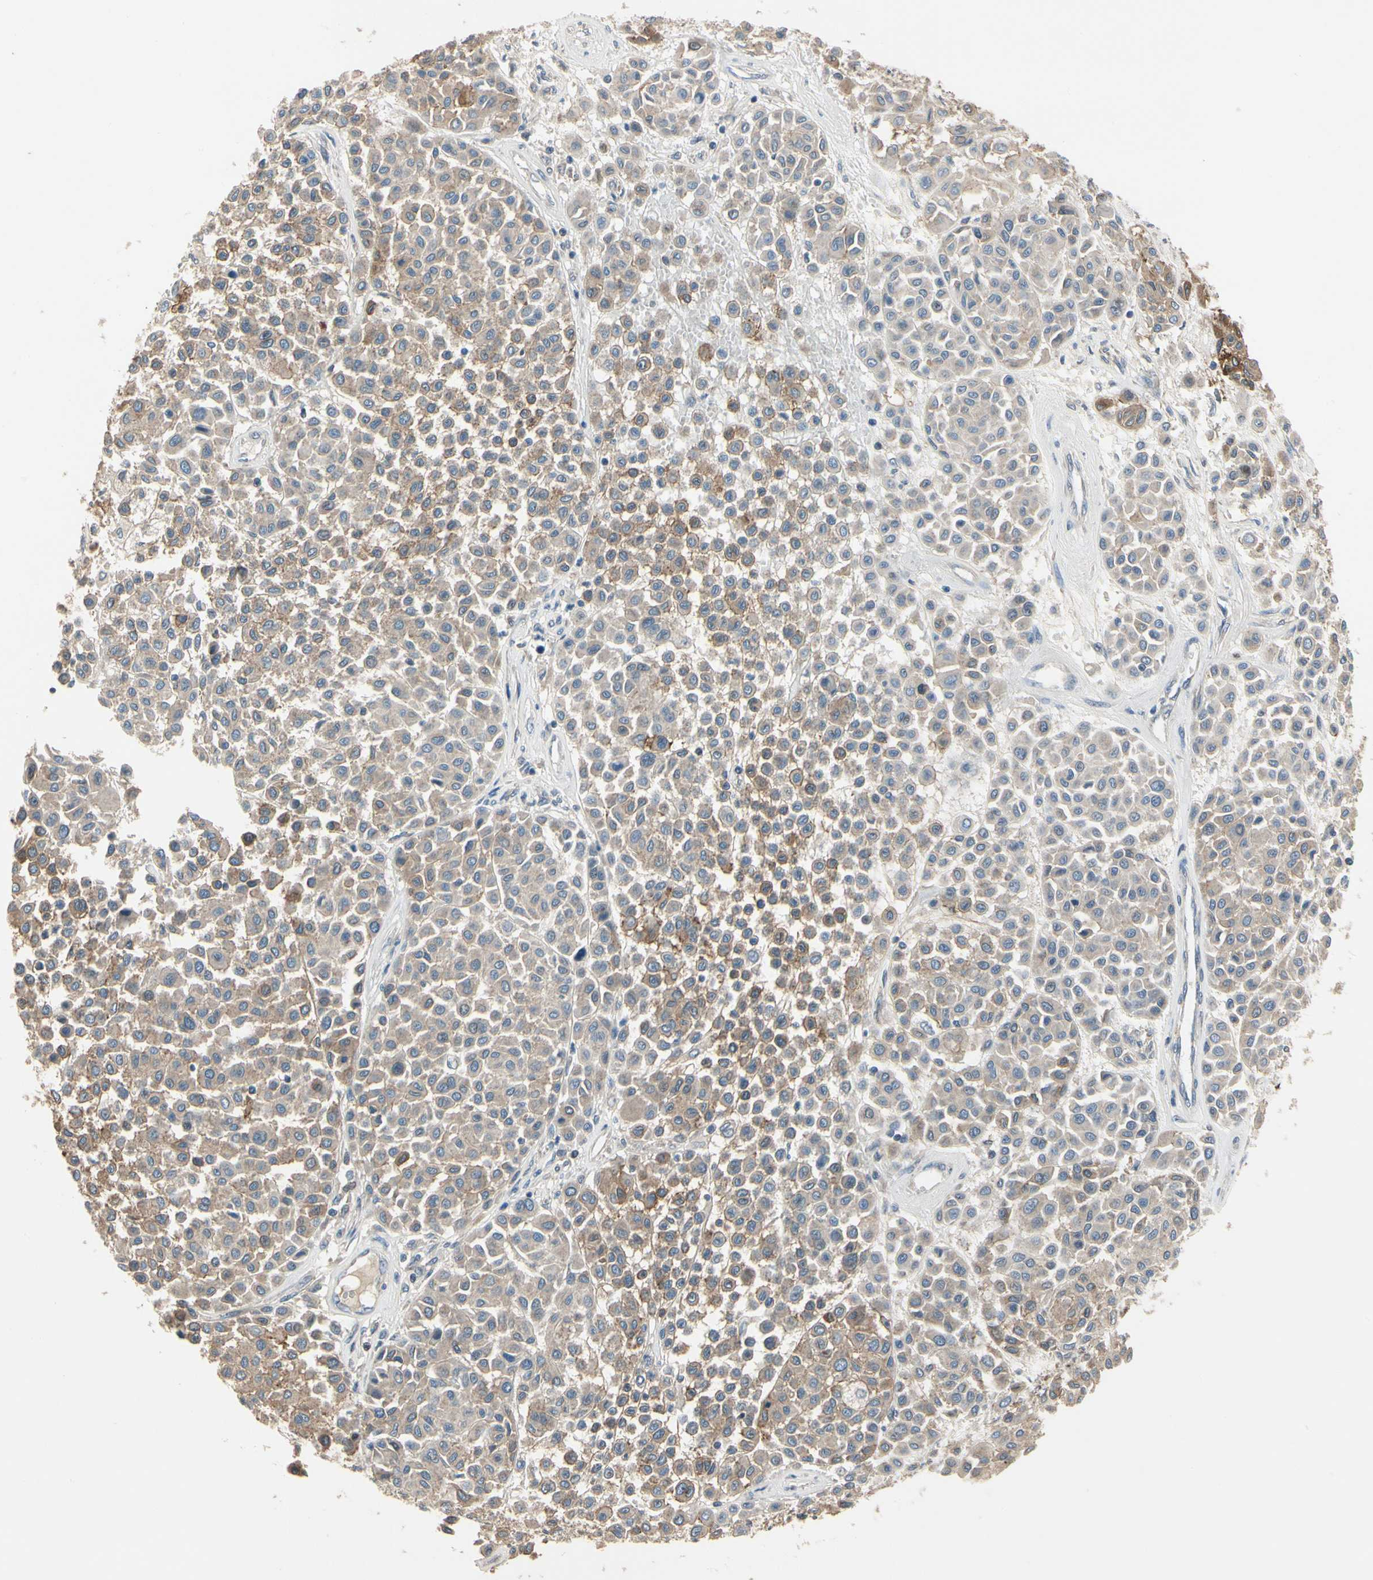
{"staining": {"intensity": "moderate", "quantity": "<25%", "location": "cytoplasmic/membranous"}, "tissue": "melanoma", "cell_type": "Tumor cells", "image_type": "cancer", "snomed": [{"axis": "morphology", "description": "Malignant melanoma, Metastatic site"}, {"axis": "topography", "description": "Soft tissue"}], "caption": "Melanoma was stained to show a protein in brown. There is low levels of moderate cytoplasmic/membranous expression in about <25% of tumor cells. The staining was performed using DAB to visualize the protein expression in brown, while the nuclei were stained in blue with hematoxylin (Magnification: 20x).", "gene": "CGREF1", "patient": {"sex": "male", "age": 41}}